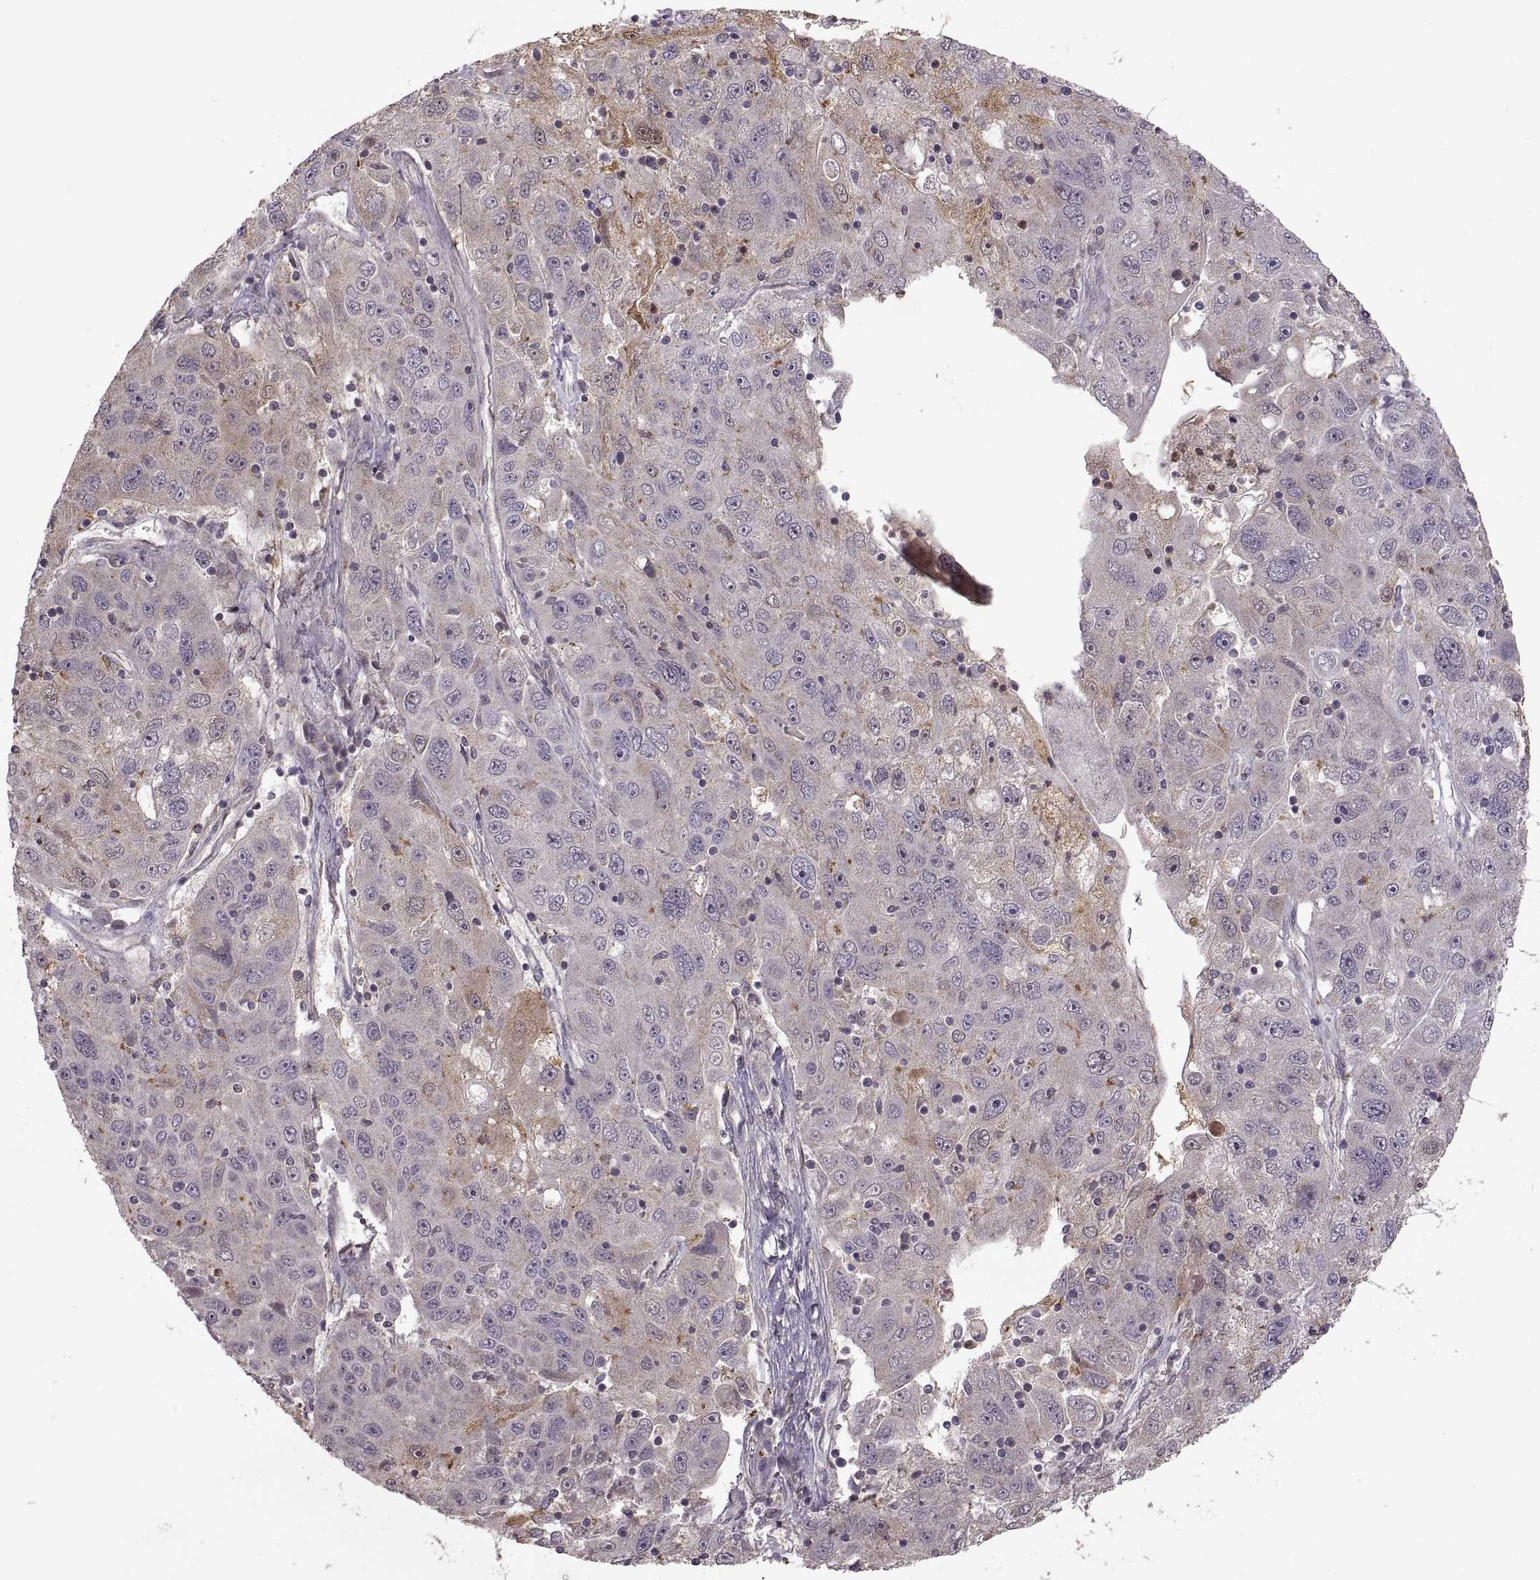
{"staining": {"intensity": "weak", "quantity": "<25%", "location": "cytoplasmic/membranous"}, "tissue": "stomach cancer", "cell_type": "Tumor cells", "image_type": "cancer", "snomed": [{"axis": "morphology", "description": "Adenocarcinoma, NOS"}, {"axis": "topography", "description": "Stomach"}], "caption": "Immunohistochemistry image of stomach adenocarcinoma stained for a protein (brown), which demonstrates no positivity in tumor cells. Nuclei are stained in blue.", "gene": "PIERCE1", "patient": {"sex": "male", "age": 56}}